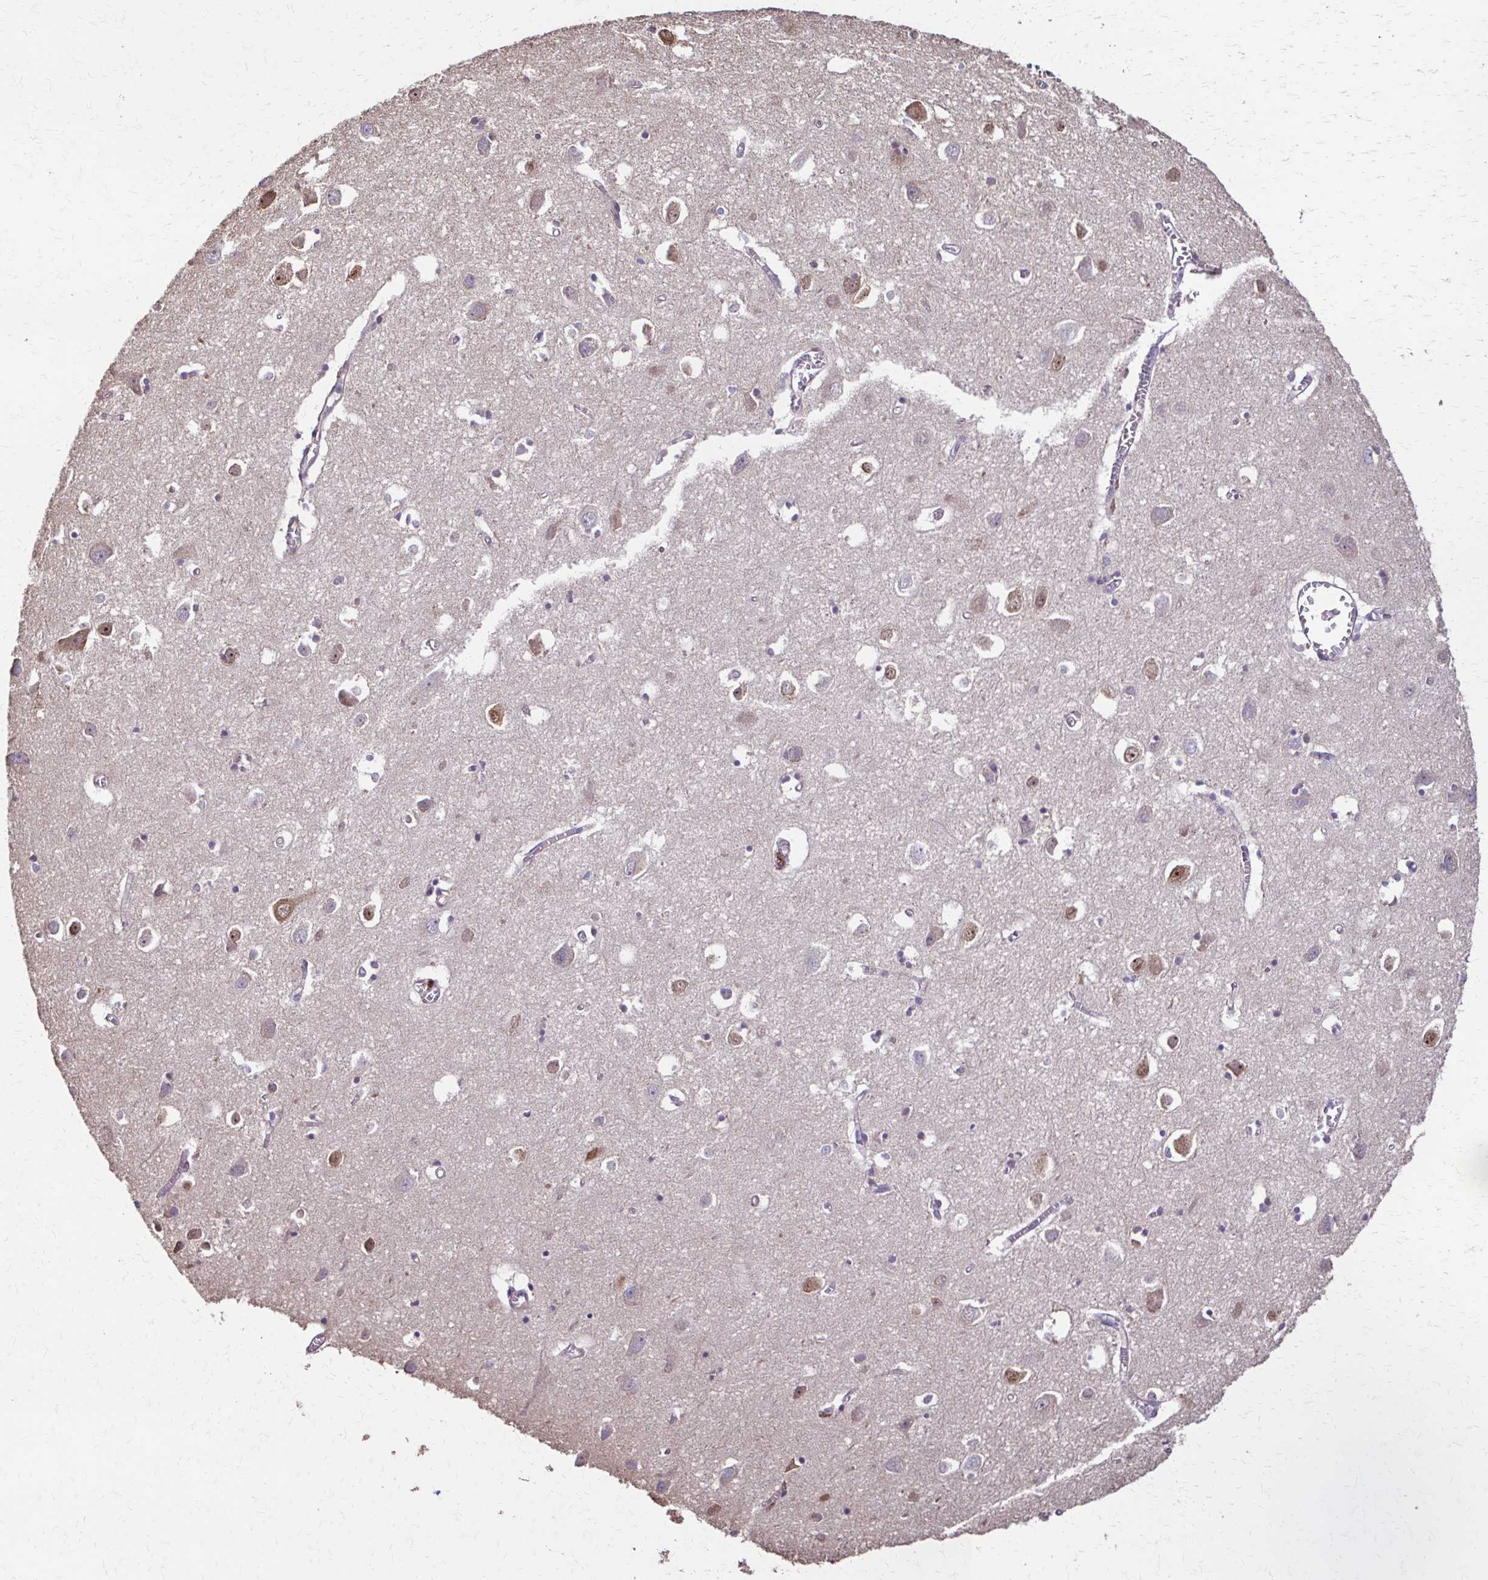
{"staining": {"intensity": "negative", "quantity": "none", "location": "none"}, "tissue": "cerebral cortex", "cell_type": "Endothelial cells", "image_type": "normal", "snomed": [{"axis": "morphology", "description": "Normal tissue, NOS"}, {"axis": "topography", "description": "Cerebral cortex"}], "caption": "DAB immunohistochemical staining of normal human cerebral cortex displays no significant staining in endothelial cells.", "gene": "IL18BP", "patient": {"sex": "male", "age": 70}}